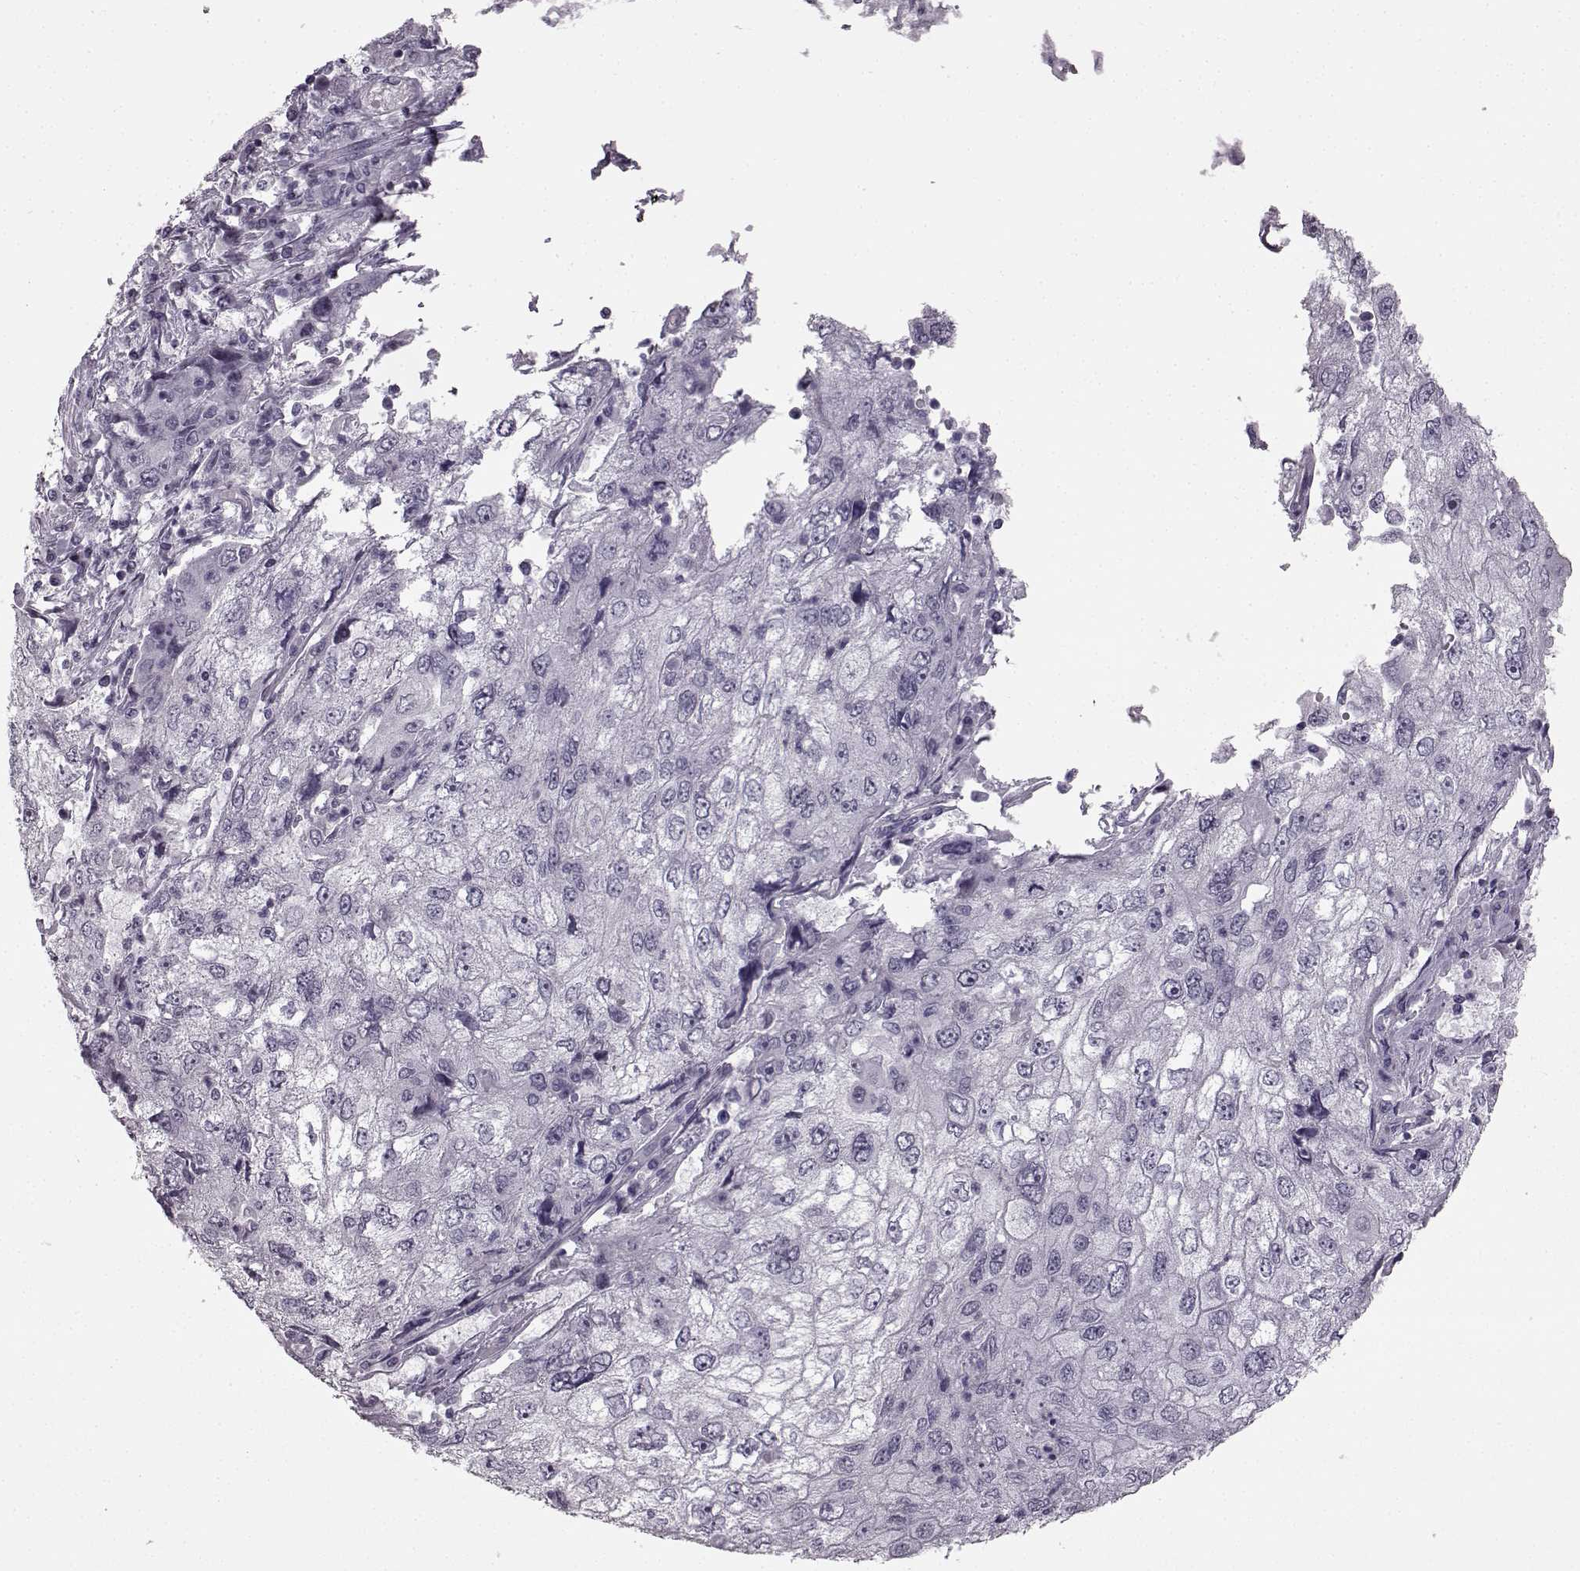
{"staining": {"intensity": "negative", "quantity": "none", "location": "none"}, "tissue": "cervical cancer", "cell_type": "Tumor cells", "image_type": "cancer", "snomed": [{"axis": "morphology", "description": "Squamous cell carcinoma, NOS"}, {"axis": "topography", "description": "Cervix"}], "caption": "Immunohistochemistry (IHC) of cervical cancer (squamous cell carcinoma) exhibits no staining in tumor cells. The staining was performed using DAB to visualize the protein expression in brown, while the nuclei were stained in blue with hematoxylin (Magnification: 20x).", "gene": "PRPH2", "patient": {"sex": "female", "age": 36}}